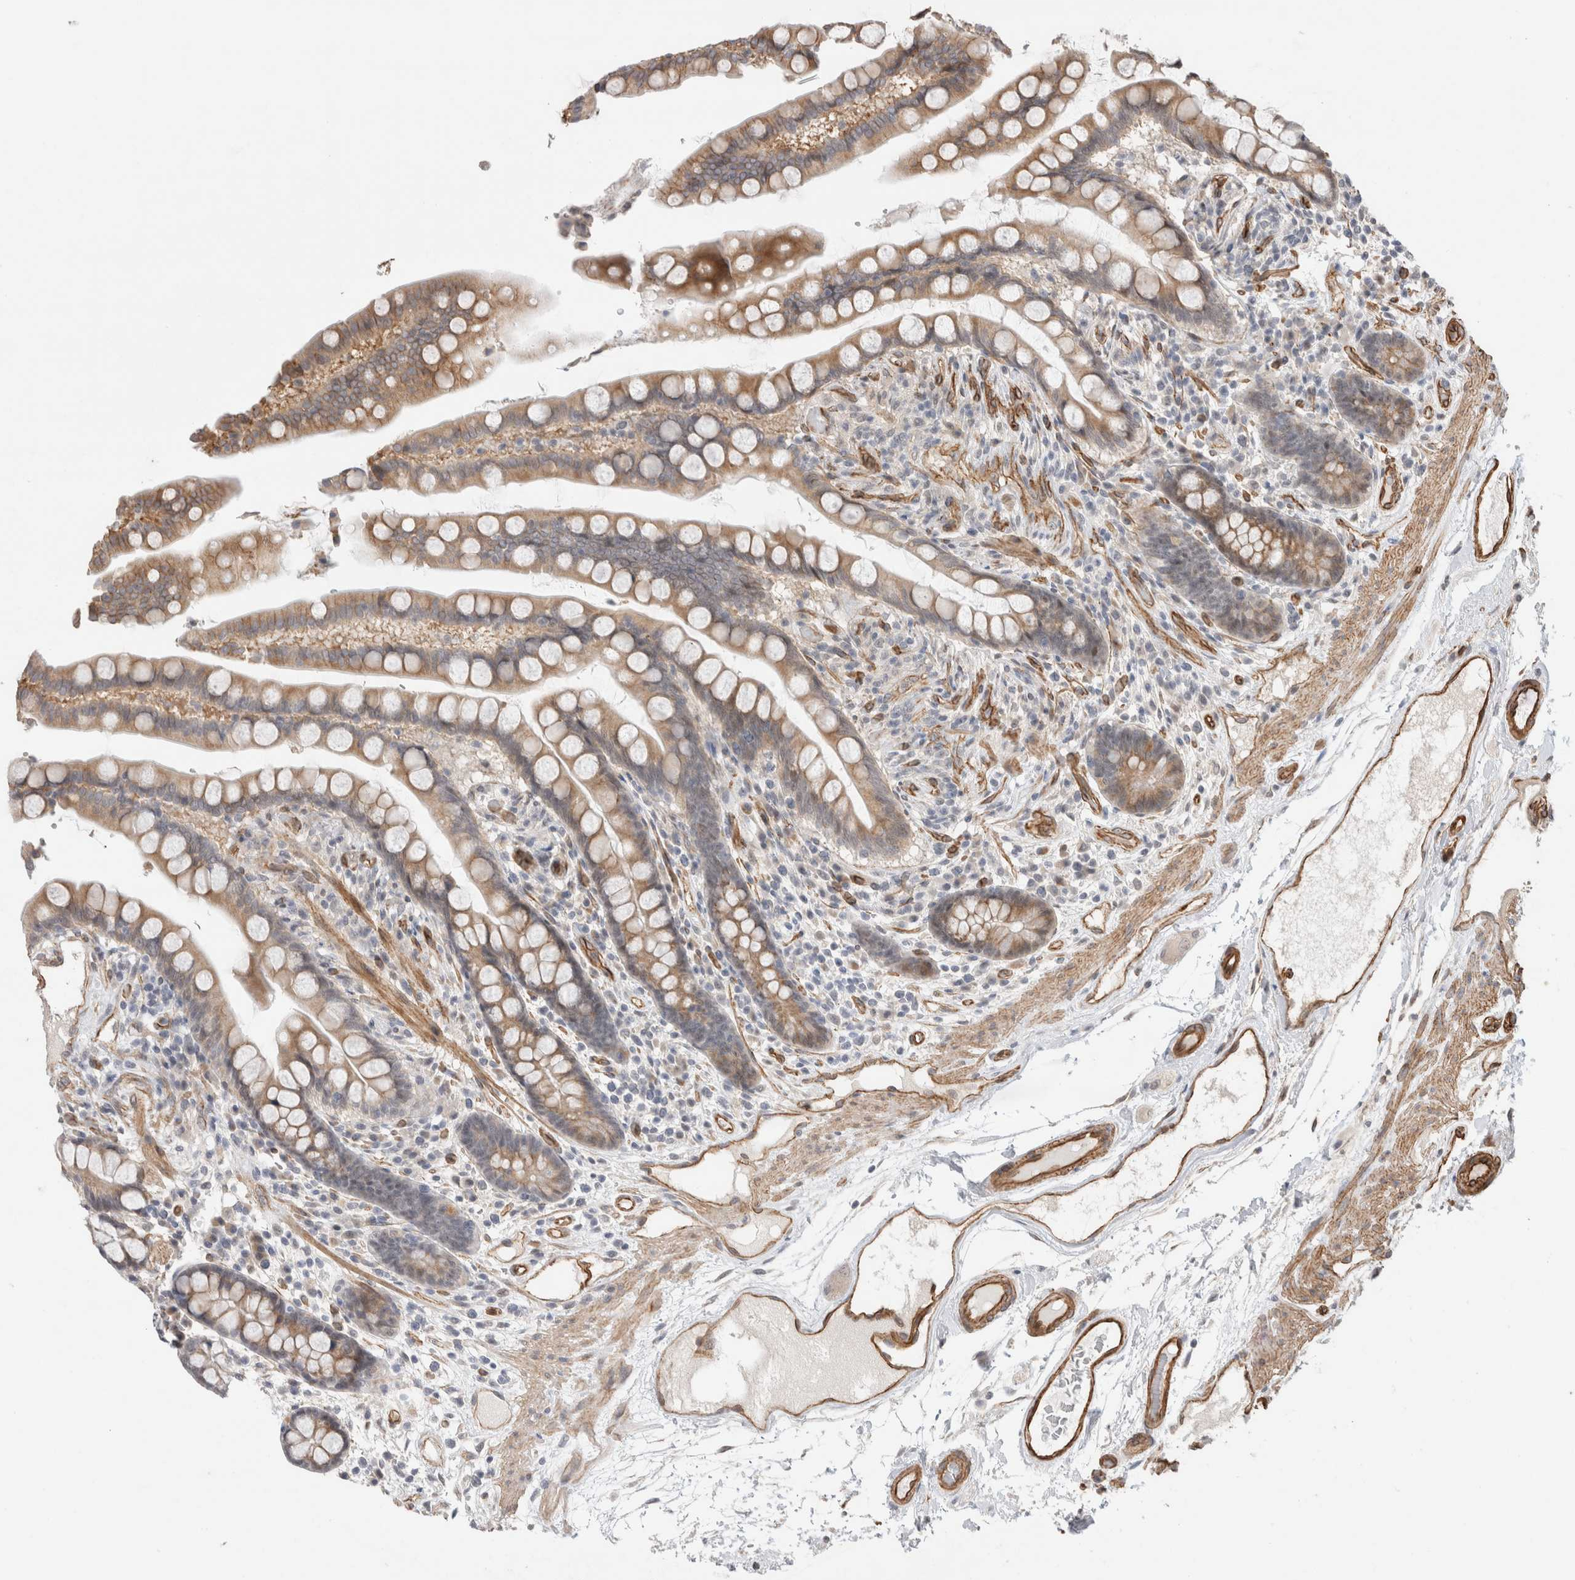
{"staining": {"intensity": "moderate", "quantity": ">75%", "location": "cytoplasmic/membranous"}, "tissue": "colon", "cell_type": "Endothelial cells", "image_type": "normal", "snomed": [{"axis": "morphology", "description": "Normal tissue, NOS"}, {"axis": "topography", "description": "Colon"}], "caption": "Protein expression analysis of benign colon reveals moderate cytoplasmic/membranous positivity in about >75% of endothelial cells.", "gene": "CAAP1", "patient": {"sex": "male", "age": 73}}